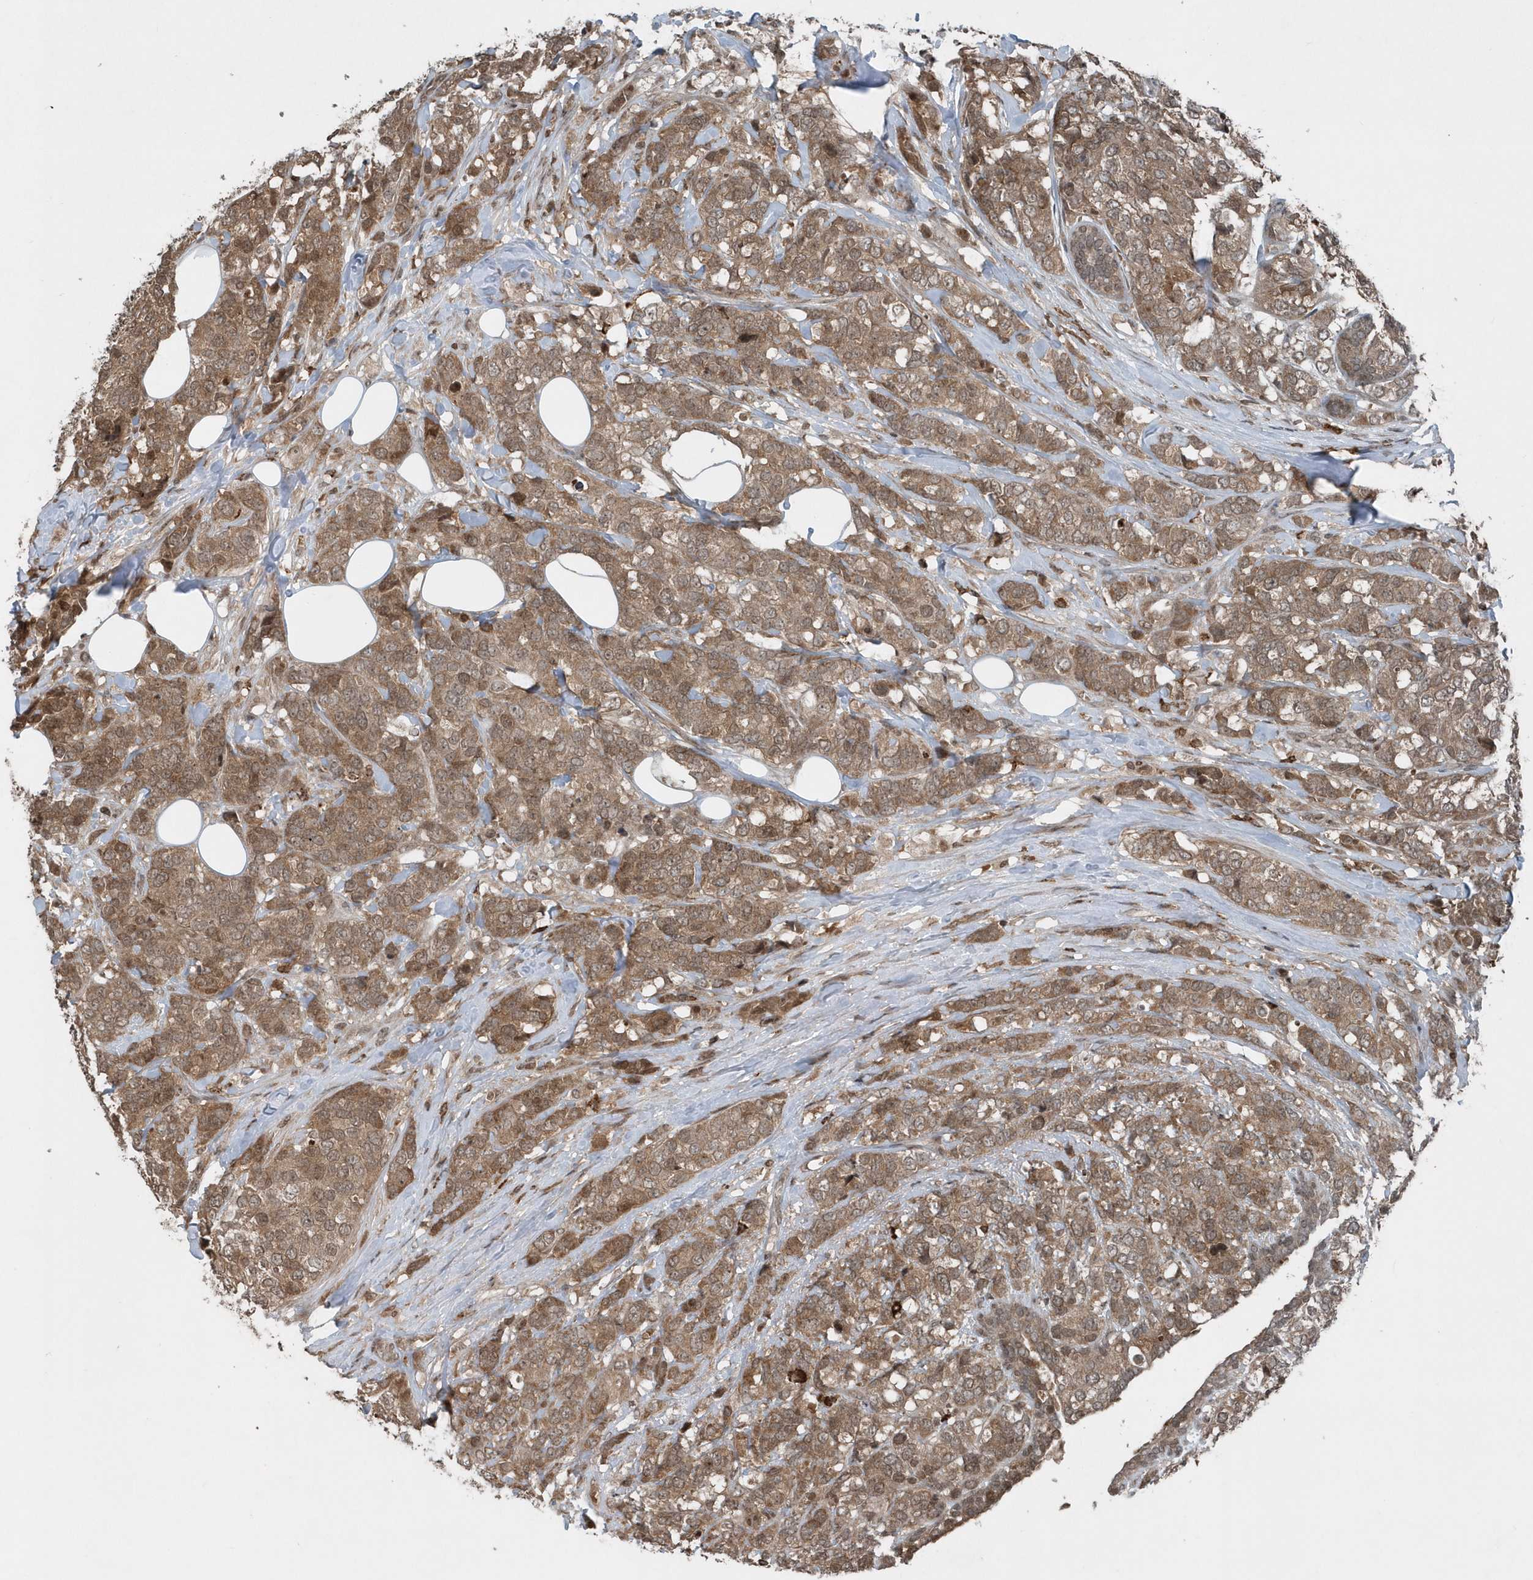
{"staining": {"intensity": "moderate", "quantity": ">75%", "location": "cytoplasmic/membranous"}, "tissue": "breast cancer", "cell_type": "Tumor cells", "image_type": "cancer", "snomed": [{"axis": "morphology", "description": "Lobular carcinoma"}, {"axis": "topography", "description": "Breast"}], "caption": "About >75% of tumor cells in breast lobular carcinoma reveal moderate cytoplasmic/membranous protein expression as visualized by brown immunohistochemical staining.", "gene": "EIF2B1", "patient": {"sex": "female", "age": 59}}